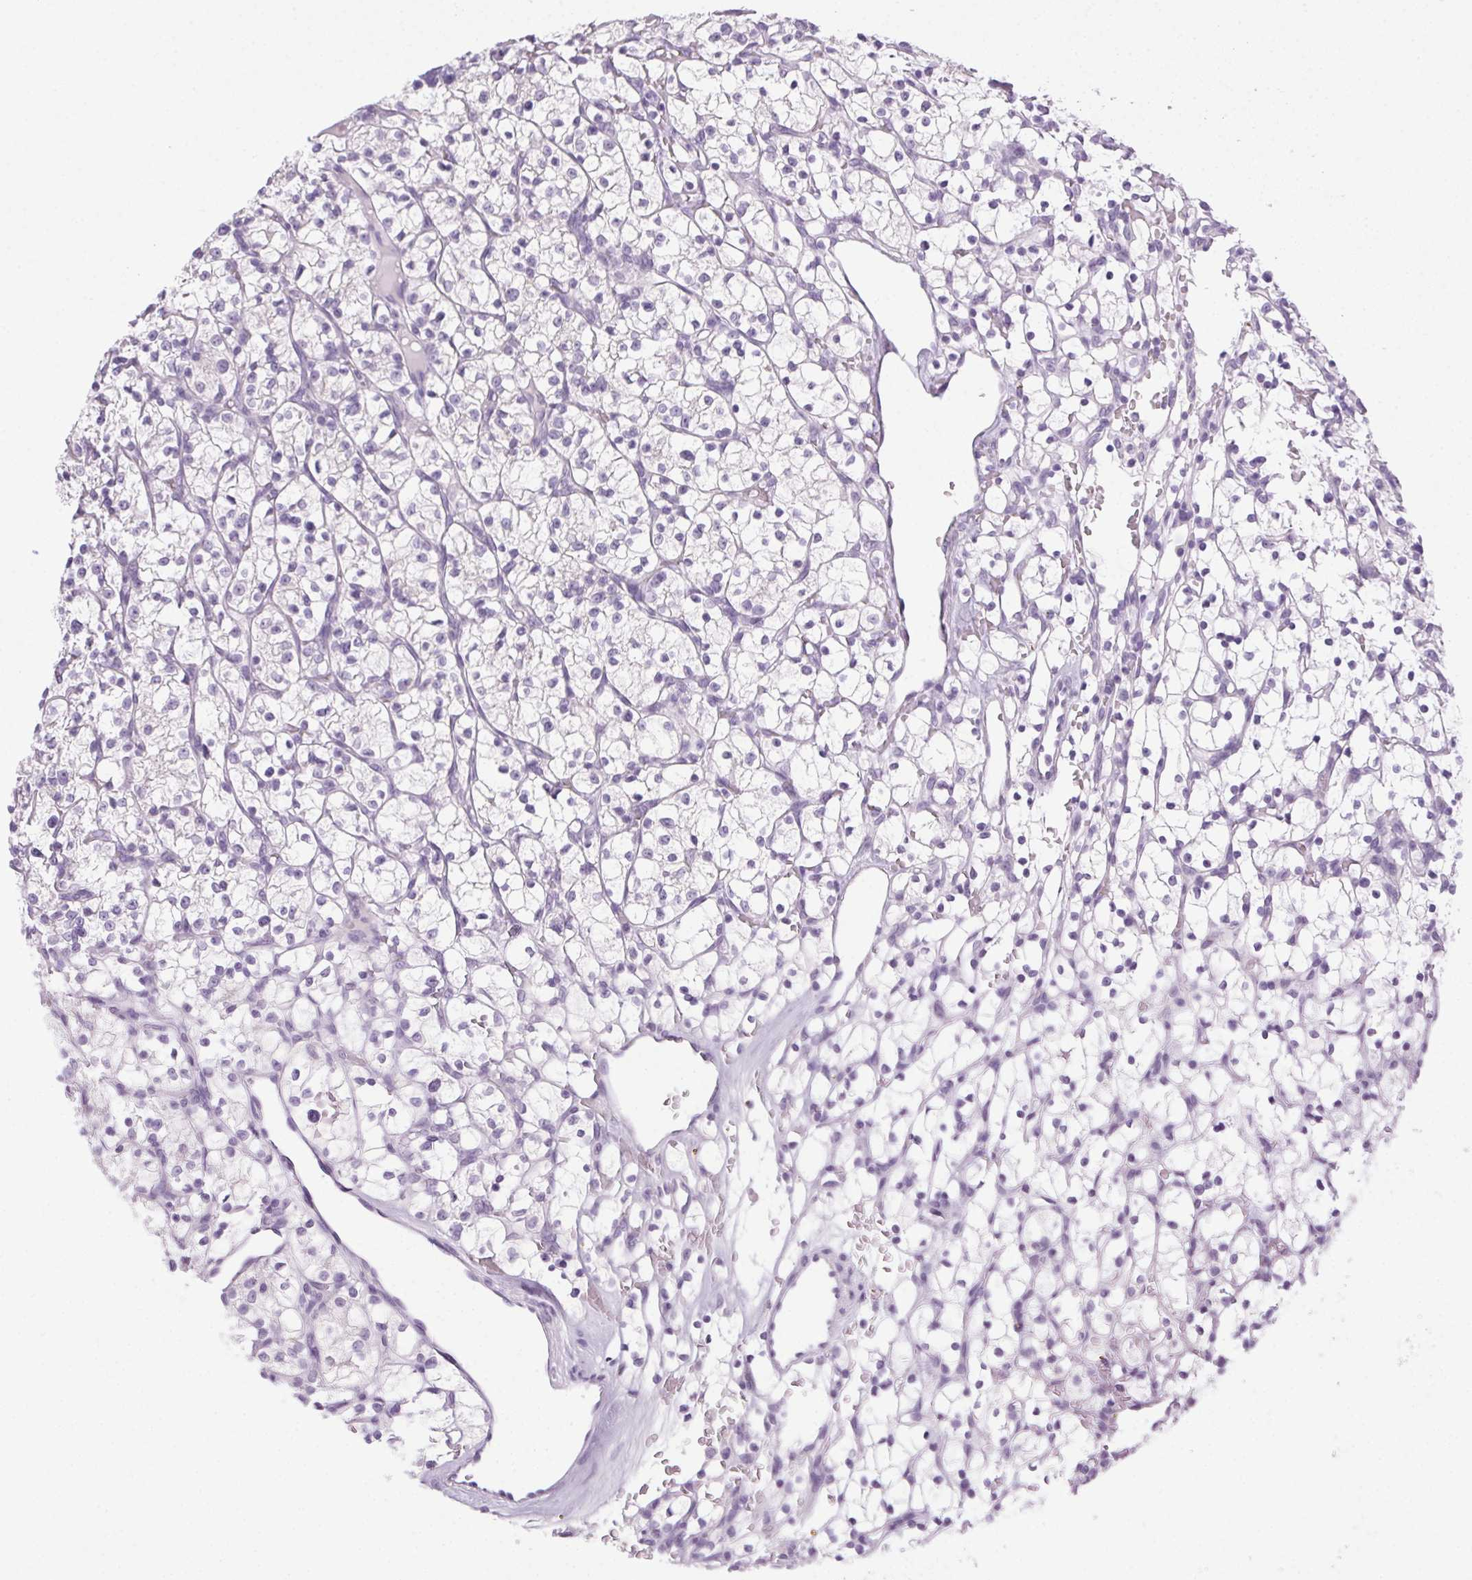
{"staining": {"intensity": "negative", "quantity": "none", "location": "none"}, "tissue": "renal cancer", "cell_type": "Tumor cells", "image_type": "cancer", "snomed": [{"axis": "morphology", "description": "Adenocarcinoma, NOS"}, {"axis": "topography", "description": "Kidney"}], "caption": "Immunohistochemical staining of renal adenocarcinoma displays no significant positivity in tumor cells. (DAB immunohistochemistry (IHC) visualized using brightfield microscopy, high magnification).", "gene": "POPDC2", "patient": {"sex": "female", "age": 64}}